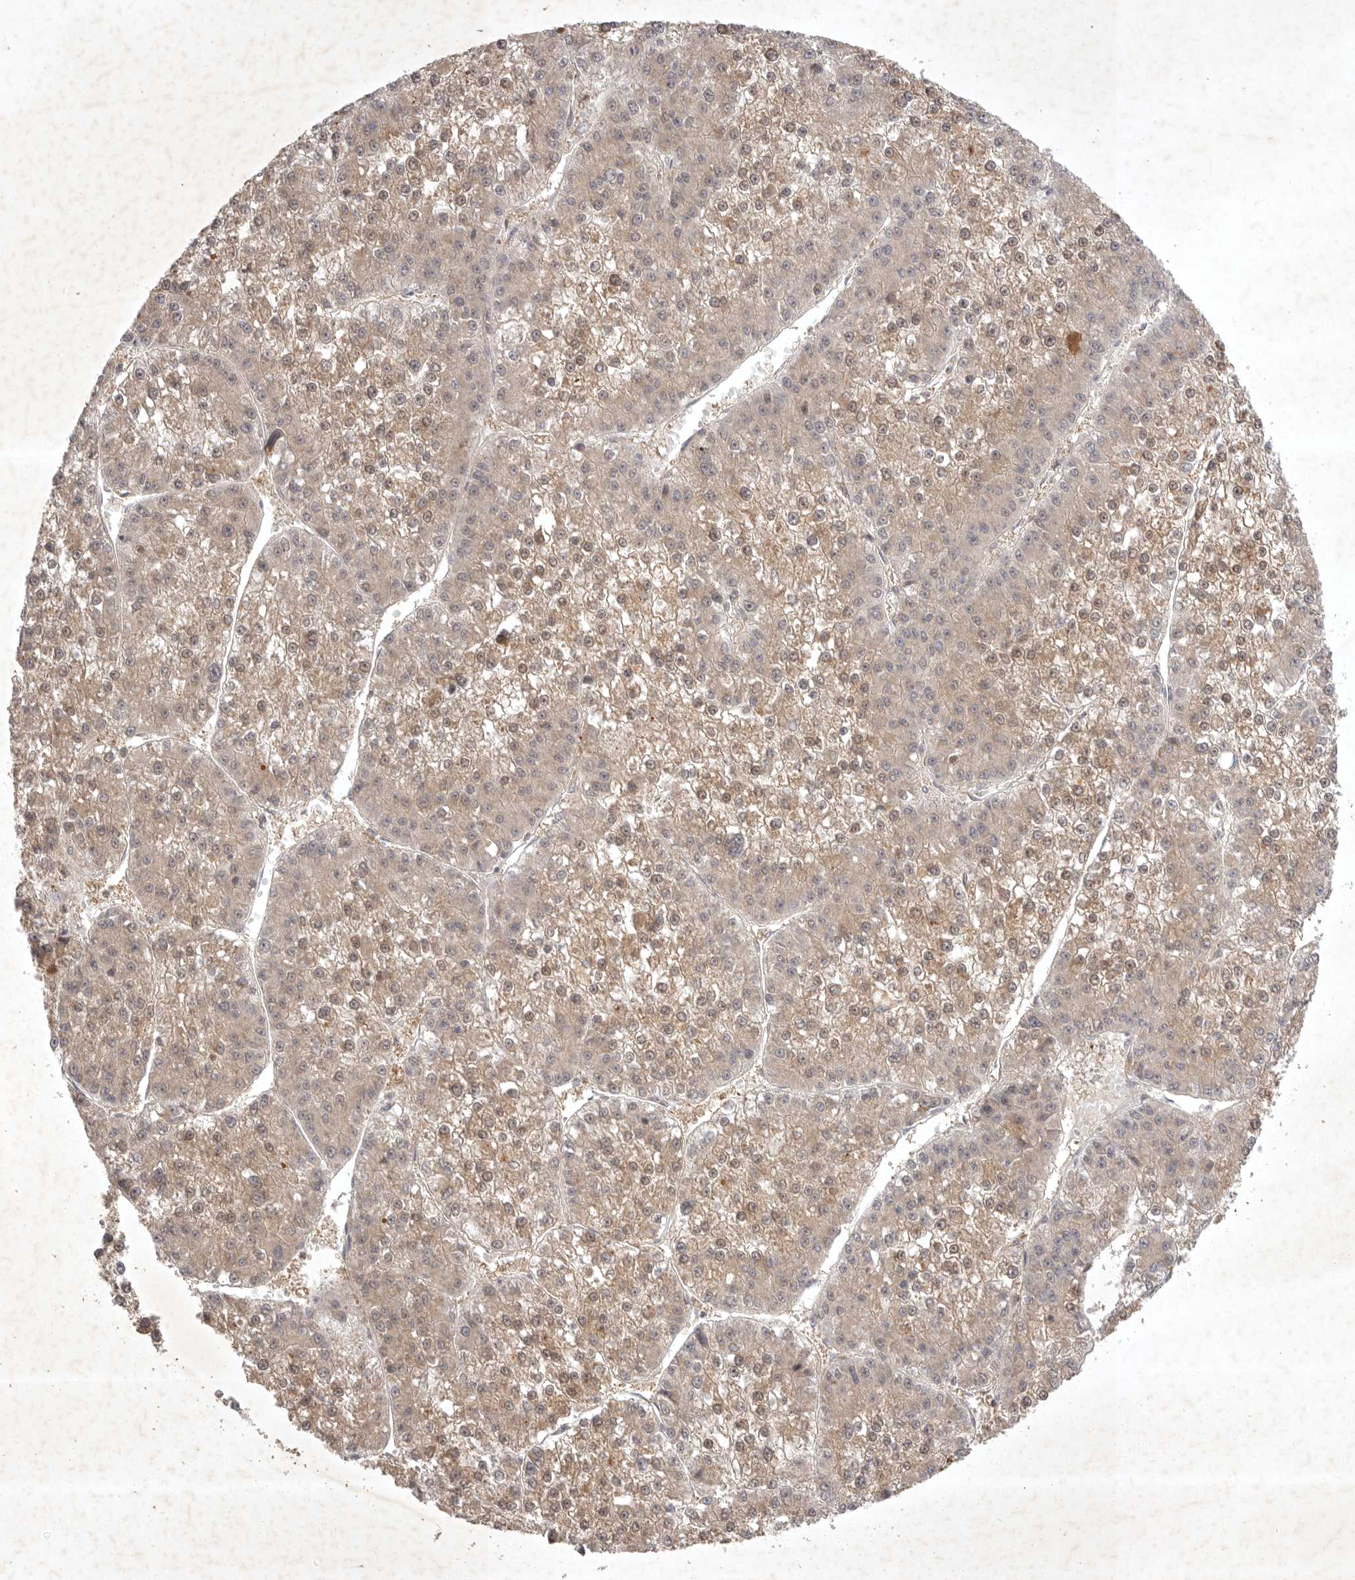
{"staining": {"intensity": "weak", "quantity": ">75%", "location": "cytoplasmic/membranous"}, "tissue": "liver cancer", "cell_type": "Tumor cells", "image_type": "cancer", "snomed": [{"axis": "morphology", "description": "Carcinoma, Hepatocellular, NOS"}, {"axis": "topography", "description": "Liver"}], "caption": "The image exhibits a brown stain indicating the presence of a protein in the cytoplasmic/membranous of tumor cells in liver cancer (hepatocellular carcinoma).", "gene": "PTPDC1", "patient": {"sex": "female", "age": 73}}